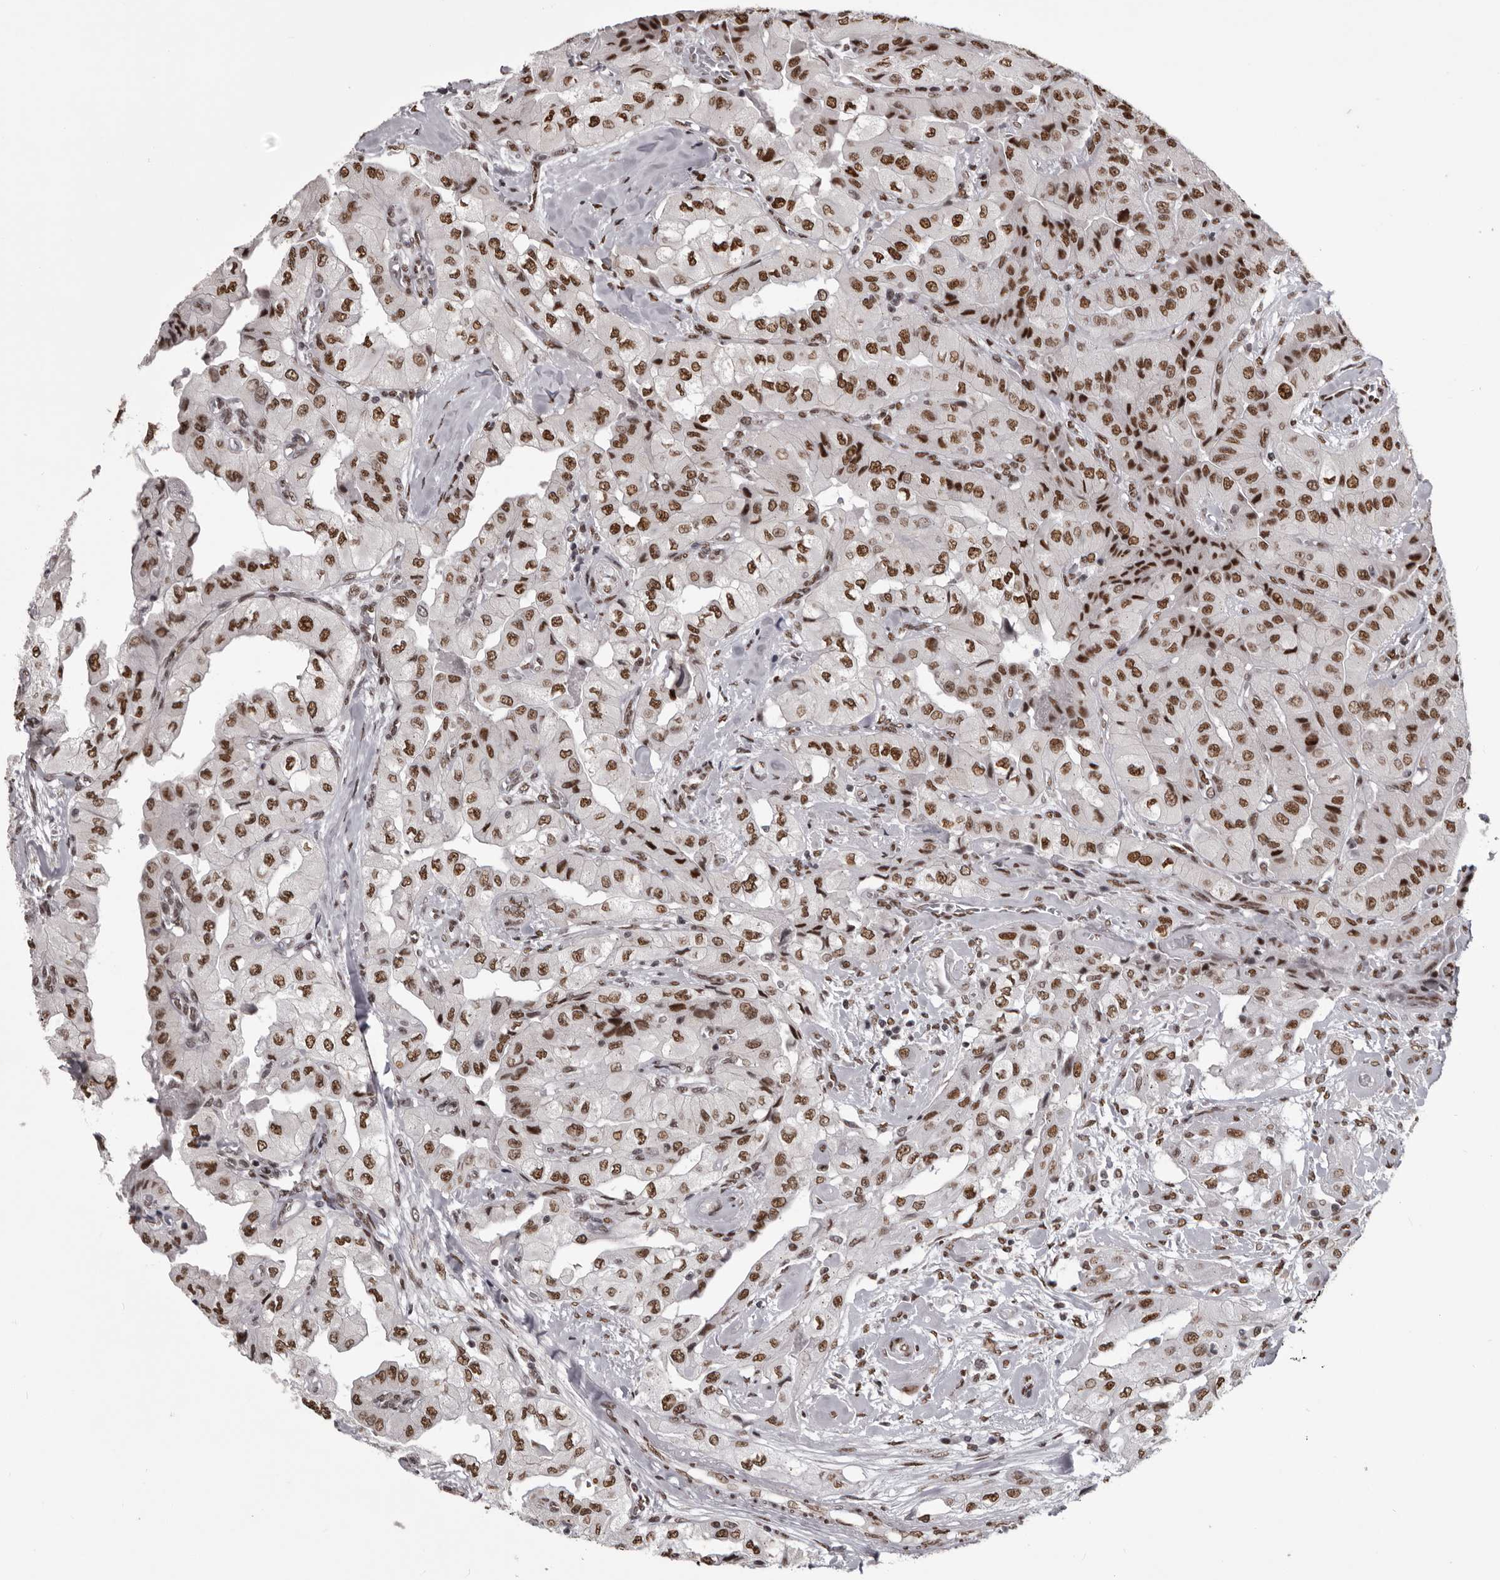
{"staining": {"intensity": "moderate", "quantity": ">75%", "location": "nuclear"}, "tissue": "thyroid cancer", "cell_type": "Tumor cells", "image_type": "cancer", "snomed": [{"axis": "morphology", "description": "Papillary adenocarcinoma, NOS"}, {"axis": "topography", "description": "Thyroid gland"}], "caption": "DAB (3,3'-diaminobenzidine) immunohistochemical staining of human thyroid cancer displays moderate nuclear protein staining in approximately >75% of tumor cells.", "gene": "NUMA1", "patient": {"sex": "female", "age": 59}}